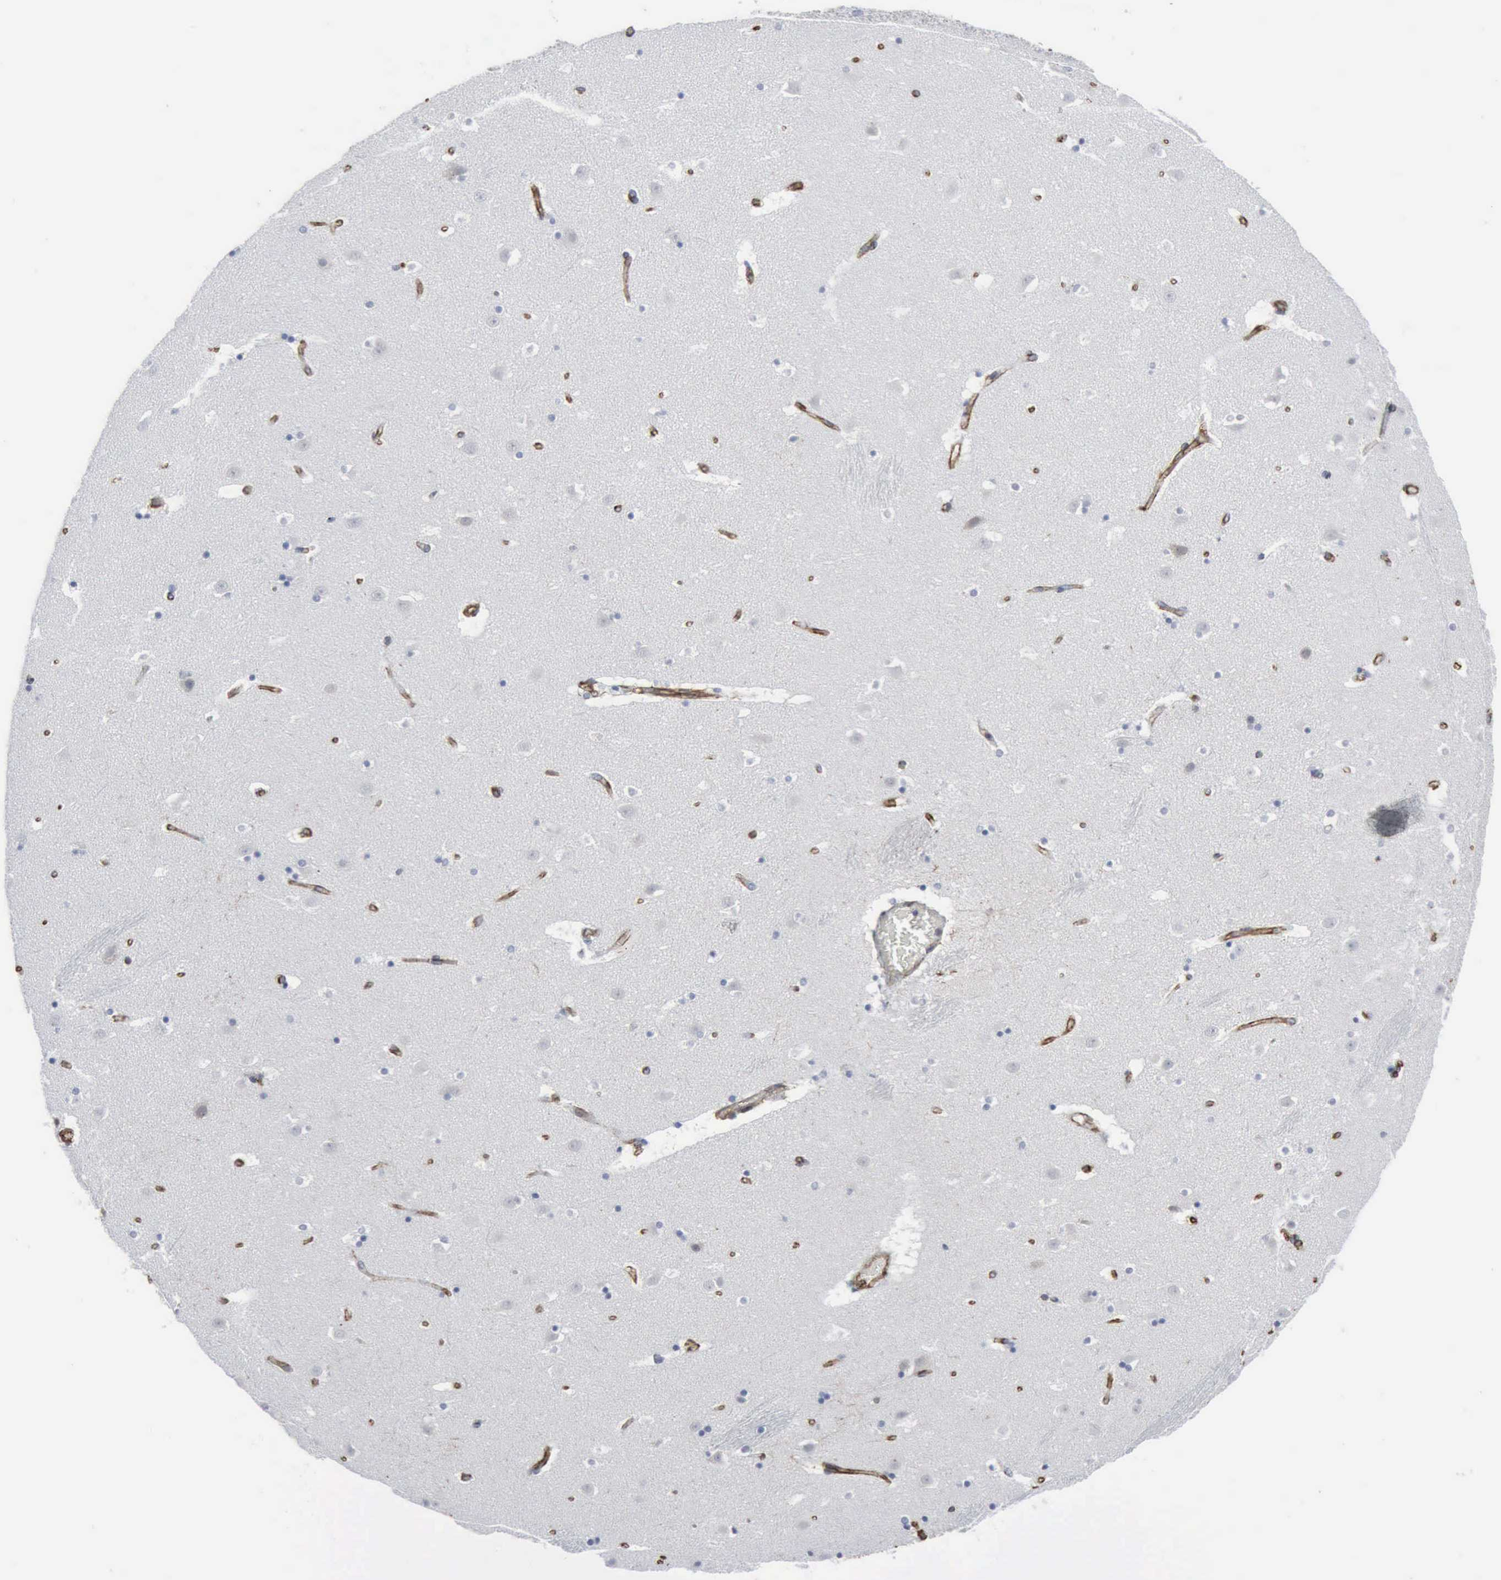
{"staining": {"intensity": "moderate", "quantity": "<25%", "location": "nuclear"}, "tissue": "caudate", "cell_type": "Glial cells", "image_type": "normal", "snomed": [{"axis": "morphology", "description": "Normal tissue, NOS"}, {"axis": "topography", "description": "Lateral ventricle wall"}], "caption": "Immunohistochemistry histopathology image of normal caudate stained for a protein (brown), which exhibits low levels of moderate nuclear staining in about <25% of glial cells.", "gene": "CCNE1", "patient": {"sex": "male", "age": 45}}